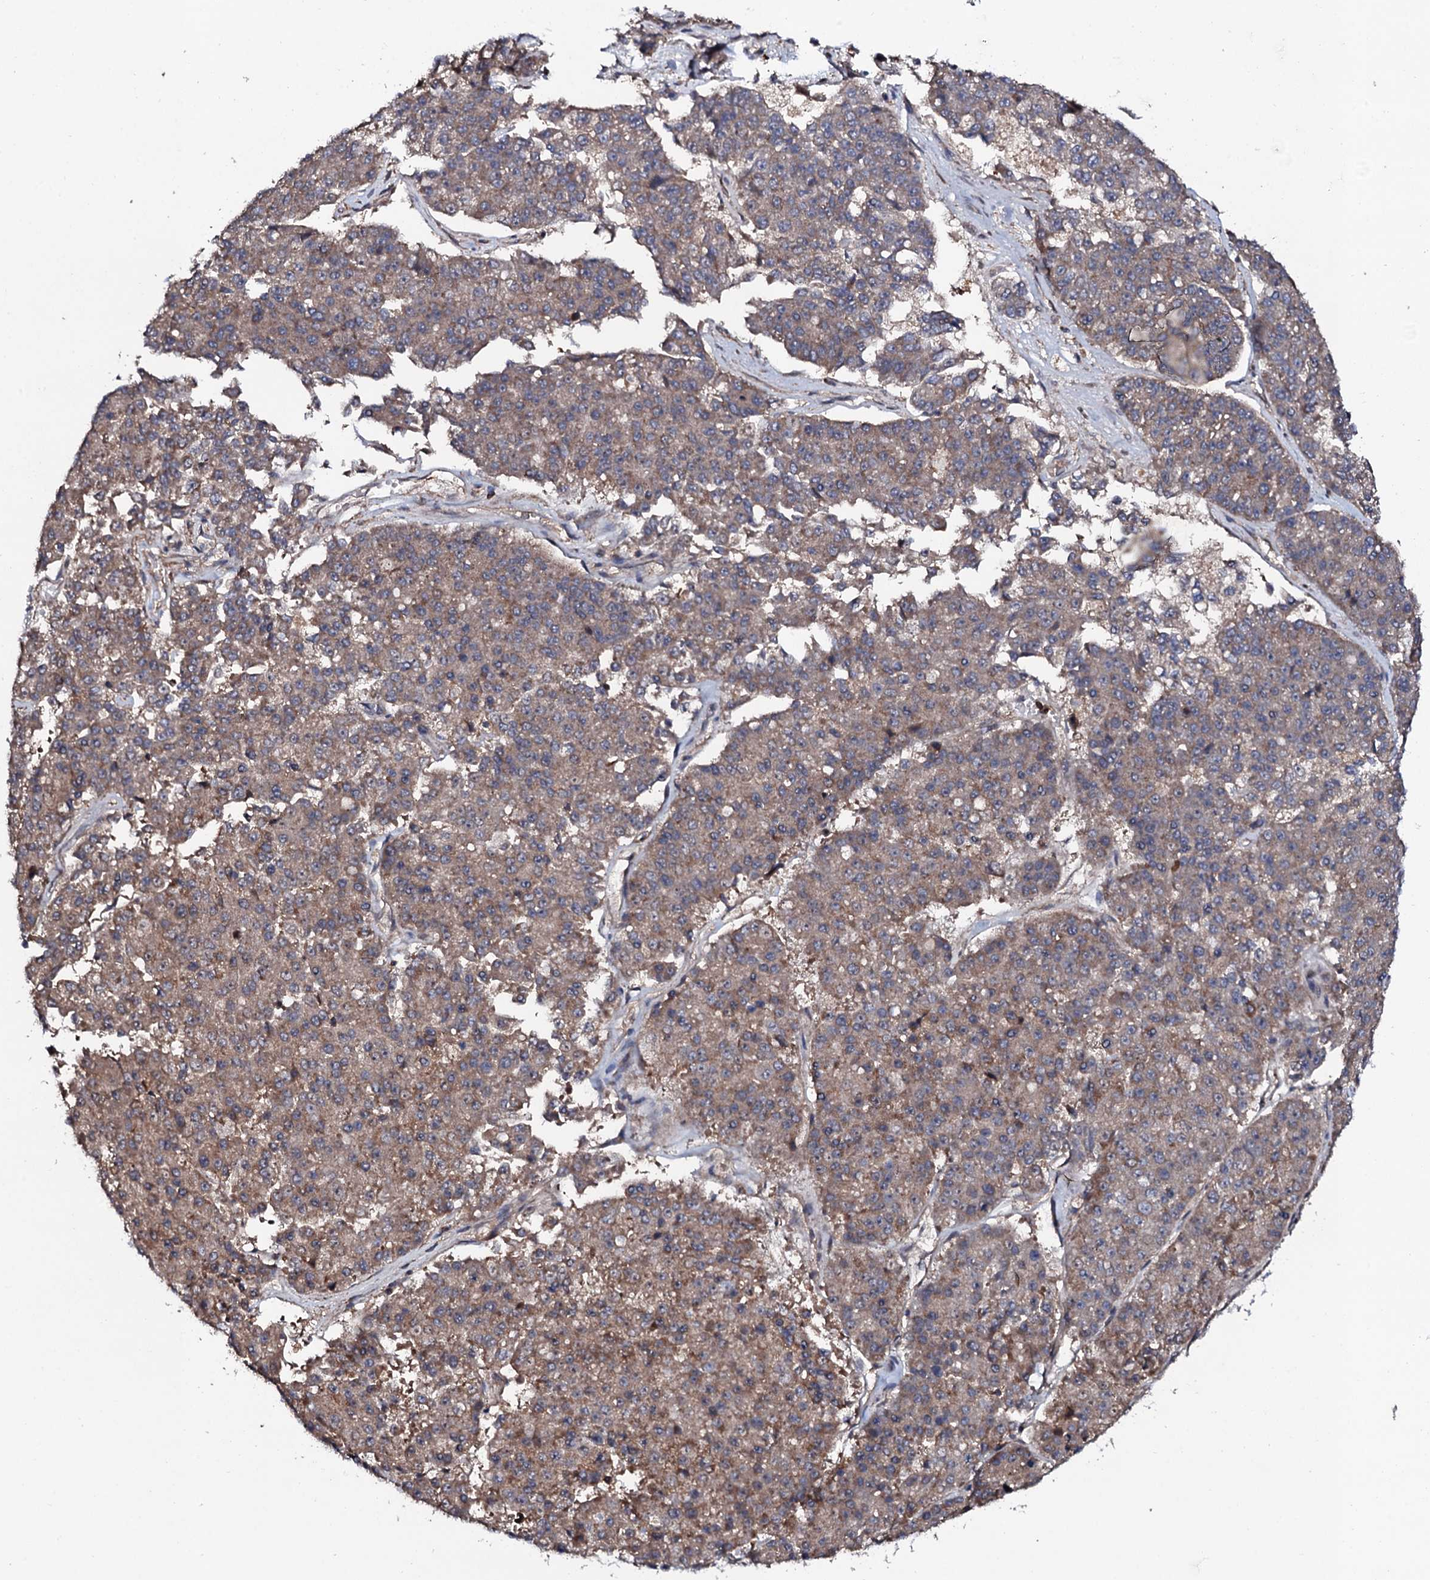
{"staining": {"intensity": "moderate", "quantity": "25%-75%", "location": "cytoplasmic/membranous"}, "tissue": "pancreatic cancer", "cell_type": "Tumor cells", "image_type": "cancer", "snomed": [{"axis": "morphology", "description": "Adenocarcinoma, NOS"}, {"axis": "topography", "description": "Pancreas"}], "caption": "Tumor cells exhibit moderate cytoplasmic/membranous expression in about 25%-75% of cells in pancreatic adenocarcinoma.", "gene": "COG6", "patient": {"sex": "male", "age": 50}}